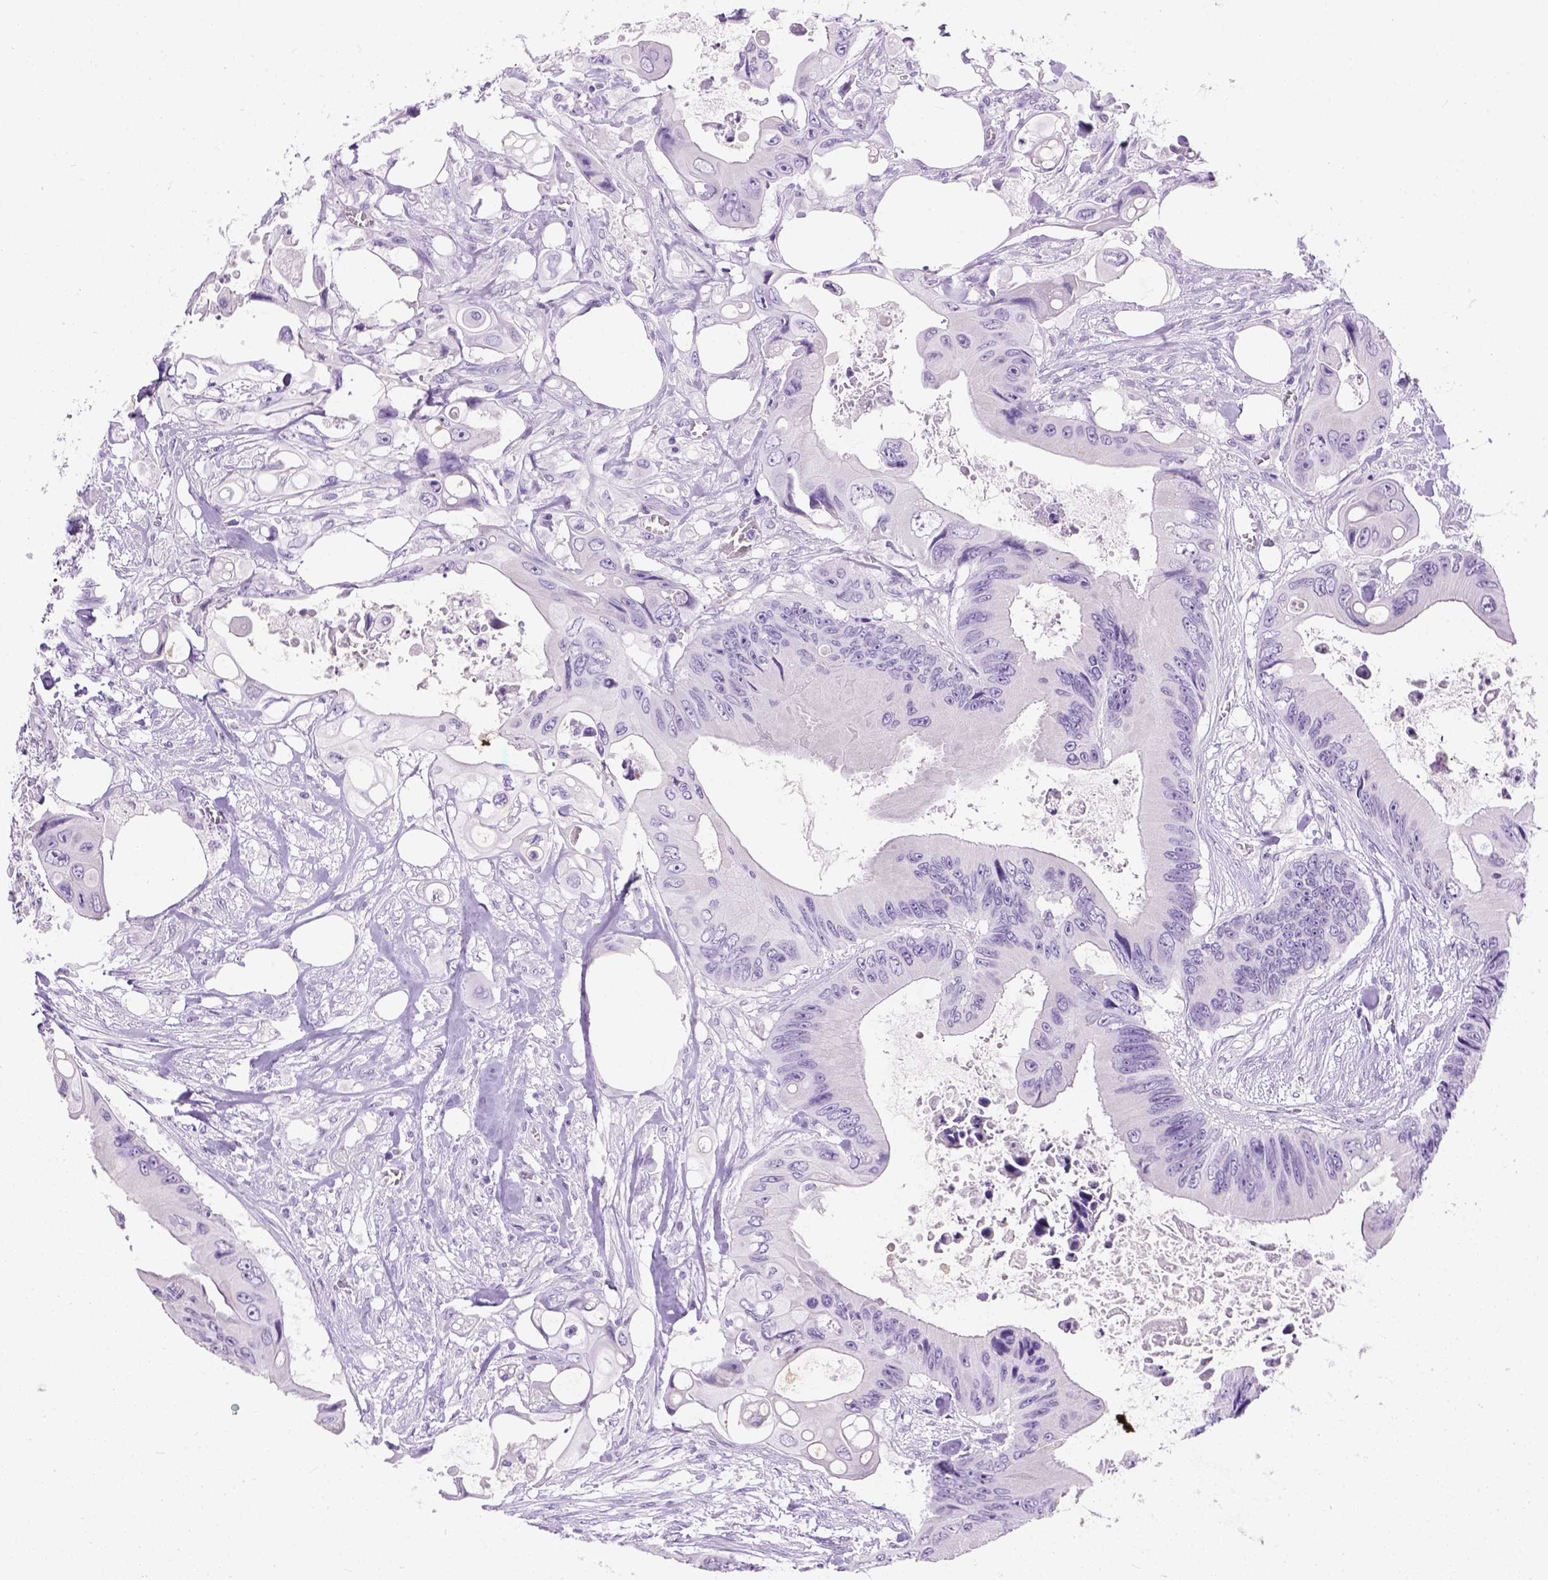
{"staining": {"intensity": "negative", "quantity": "none", "location": "none"}, "tissue": "colorectal cancer", "cell_type": "Tumor cells", "image_type": "cancer", "snomed": [{"axis": "morphology", "description": "Adenocarcinoma, NOS"}, {"axis": "topography", "description": "Rectum"}], "caption": "IHC of colorectal adenocarcinoma exhibits no staining in tumor cells. (Stains: DAB (3,3'-diaminobenzidine) immunohistochemistry with hematoxylin counter stain, Microscopy: brightfield microscopy at high magnification).", "gene": "TMEM38A", "patient": {"sex": "male", "age": 63}}